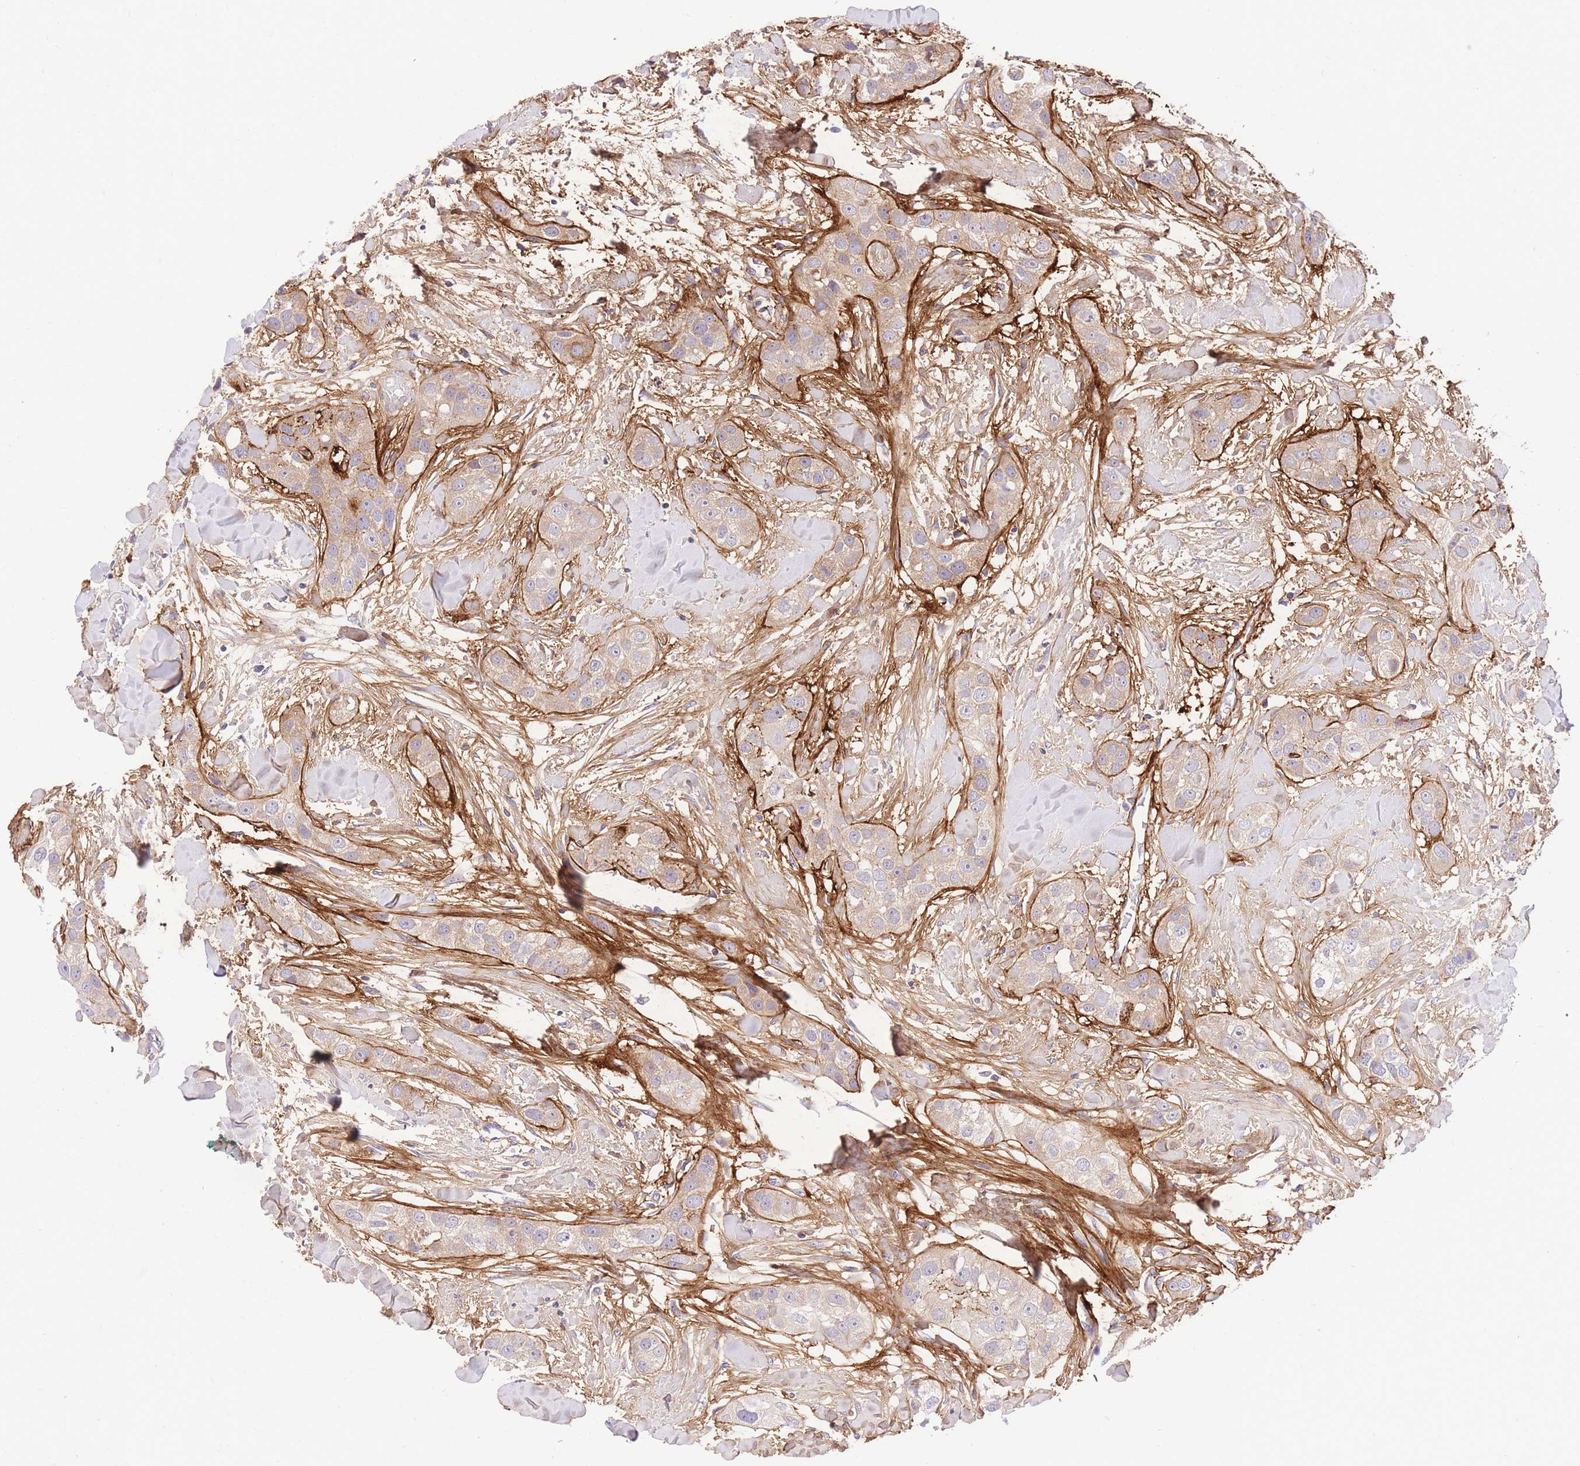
{"staining": {"intensity": "weak", "quantity": "25%-75%", "location": "cytoplasmic/membranous"}, "tissue": "head and neck cancer", "cell_type": "Tumor cells", "image_type": "cancer", "snomed": [{"axis": "morphology", "description": "Normal tissue, NOS"}, {"axis": "morphology", "description": "Squamous cell carcinoma, NOS"}, {"axis": "topography", "description": "Skeletal muscle"}, {"axis": "topography", "description": "Head-Neck"}], "caption": "Human squamous cell carcinoma (head and neck) stained with a brown dye demonstrates weak cytoplasmic/membranous positive expression in approximately 25%-75% of tumor cells.", "gene": "LIPH", "patient": {"sex": "male", "age": 51}}